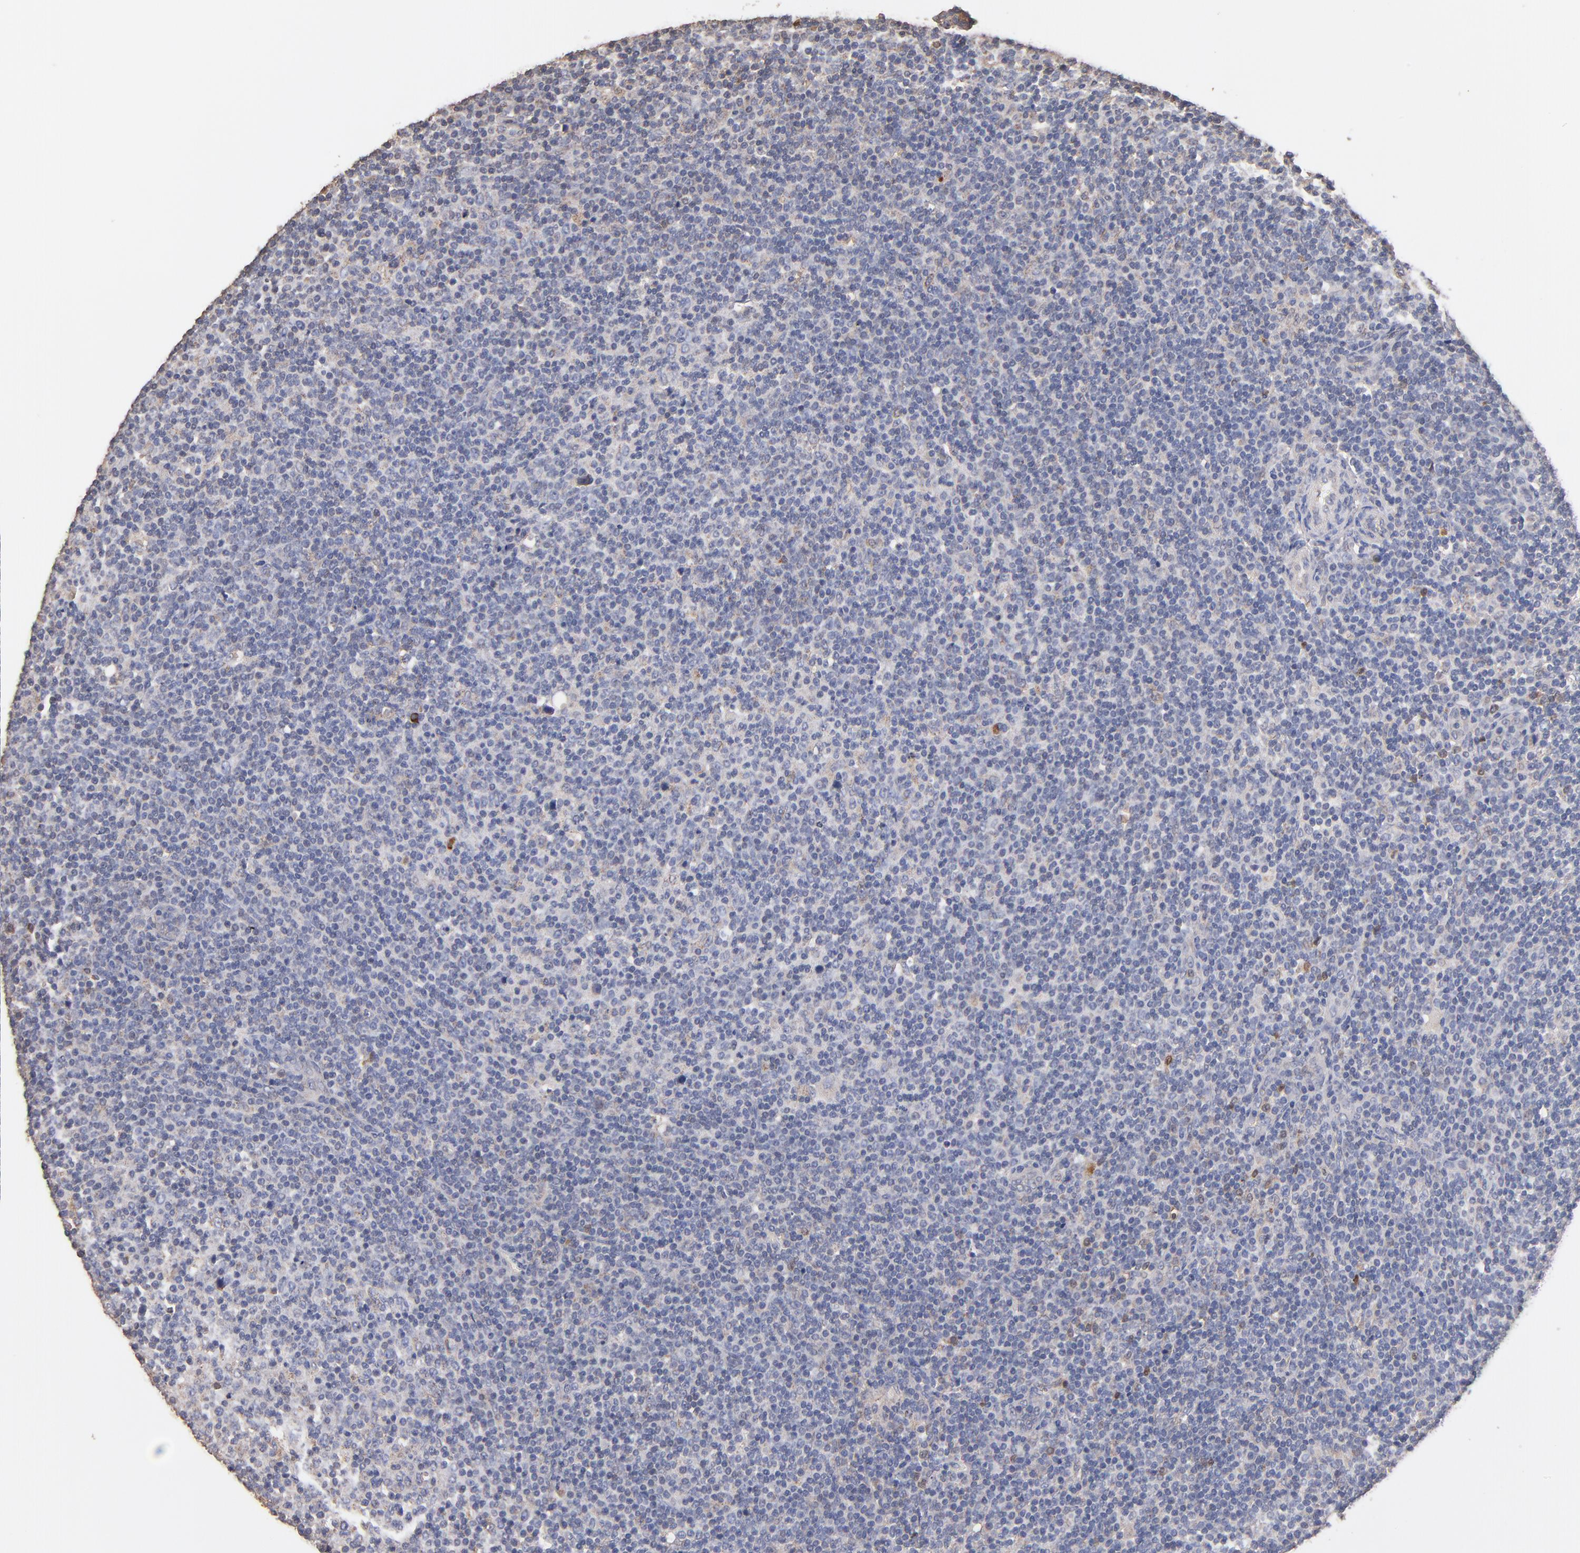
{"staining": {"intensity": "negative", "quantity": "none", "location": "none"}, "tissue": "lymphoma", "cell_type": "Tumor cells", "image_type": "cancer", "snomed": [{"axis": "morphology", "description": "Malignant lymphoma, non-Hodgkin's type, Low grade"}, {"axis": "topography", "description": "Lymph node"}], "caption": "Tumor cells show no significant staining in low-grade malignant lymphoma, non-Hodgkin's type. (DAB IHC with hematoxylin counter stain).", "gene": "RO60", "patient": {"sex": "male", "age": 70}}